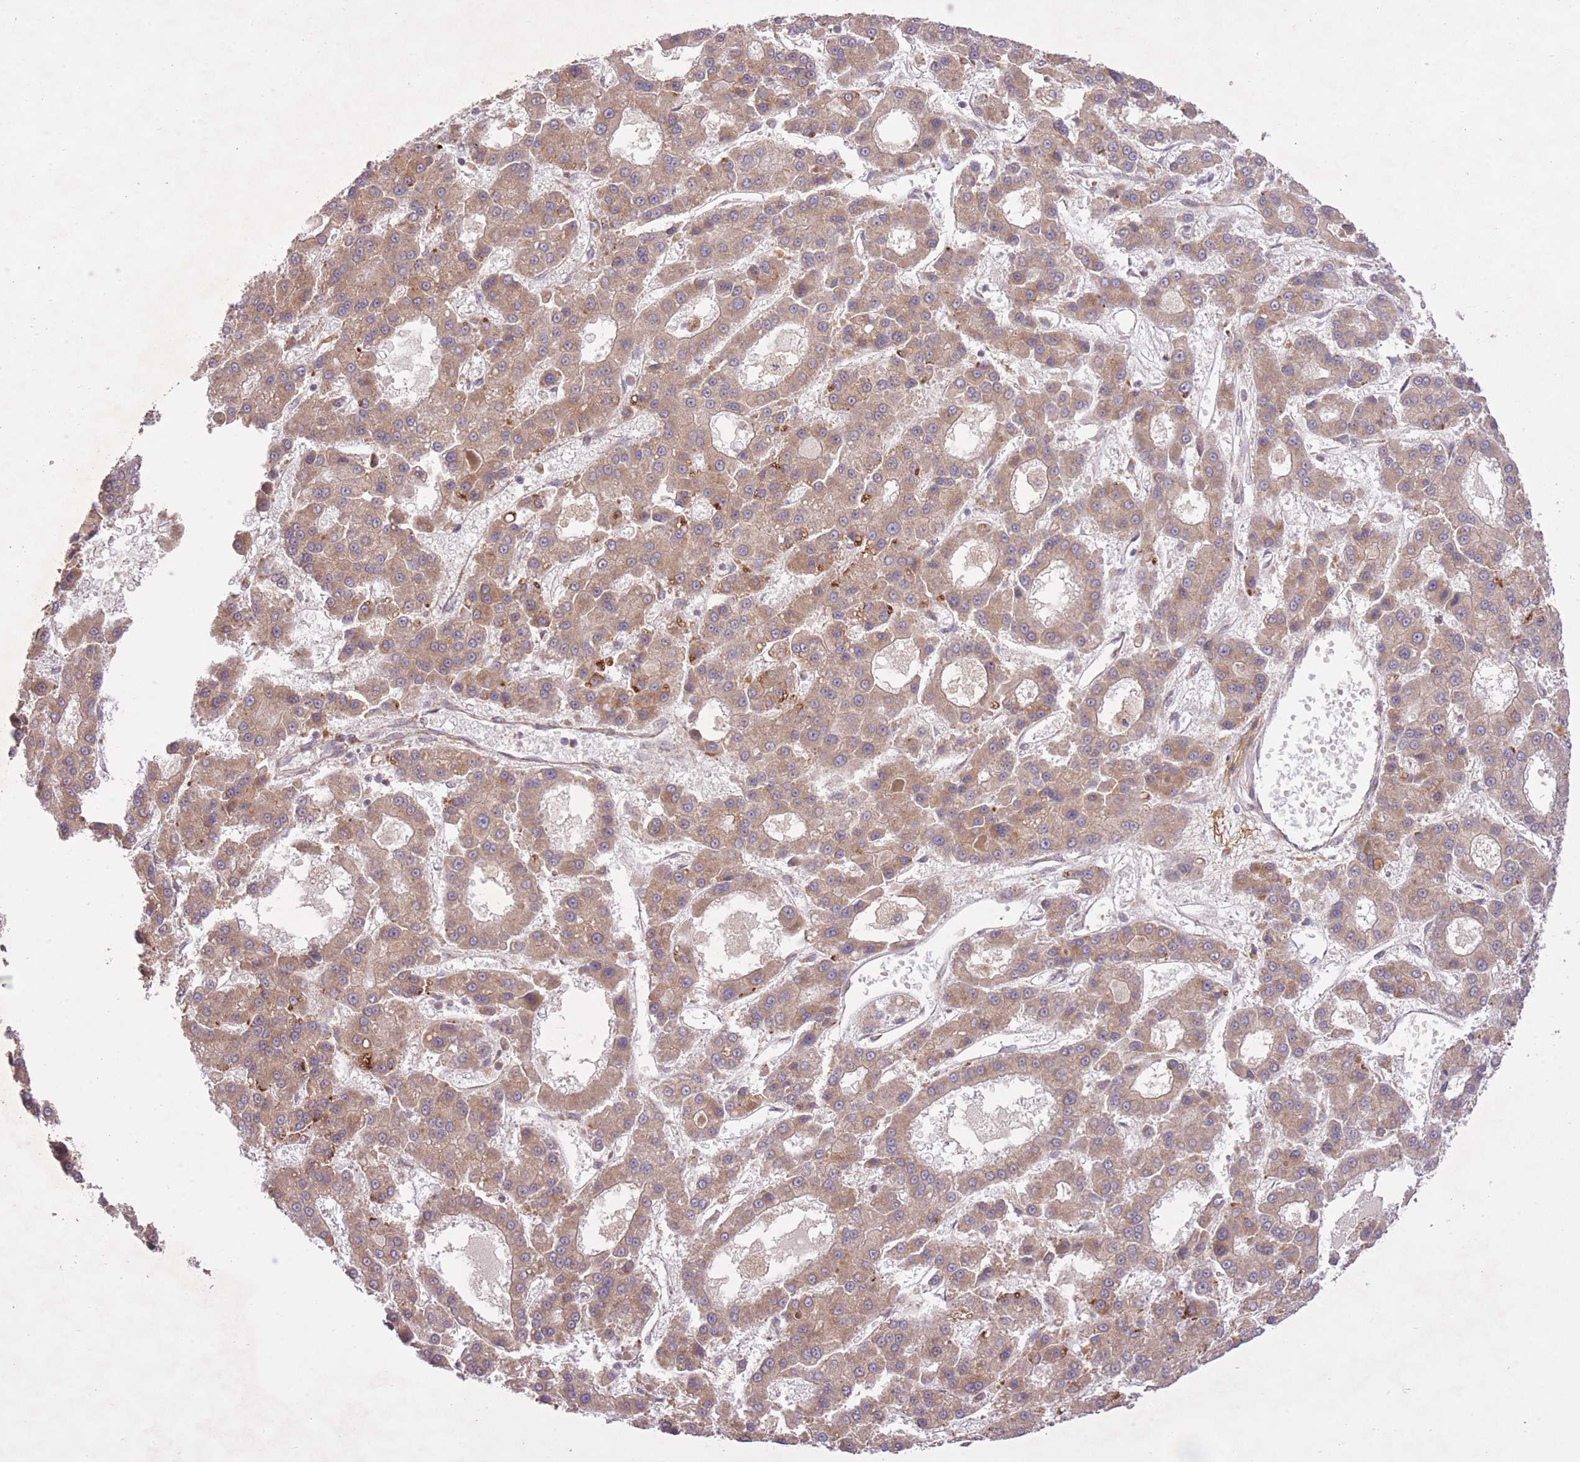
{"staining": {"intensity": "moderate", "quantity": ">75%", "location": "cytoplasmic/membranous"}, "tissue": "liver cancer", "cell_type": "Tumor cells", "image_type": "cancer", "snomed": [{"axis": "morphology", "description": "Carcinoma, Hepatocellular, NOS"}, {"axis": "topography", "description": "Liver"}], "caption": "Moderate cytoplasmic/membranous protein staining is appreciated in about >75% of tumor cells in liver cancer (hepatocellular carcinoma). (Stains: DAB in brown, nuclei in blue, Microscopy: brightfield microscopy at high magnification).", "gene": "ZNF391", "patient": {"sex": "male", "age": 70}}